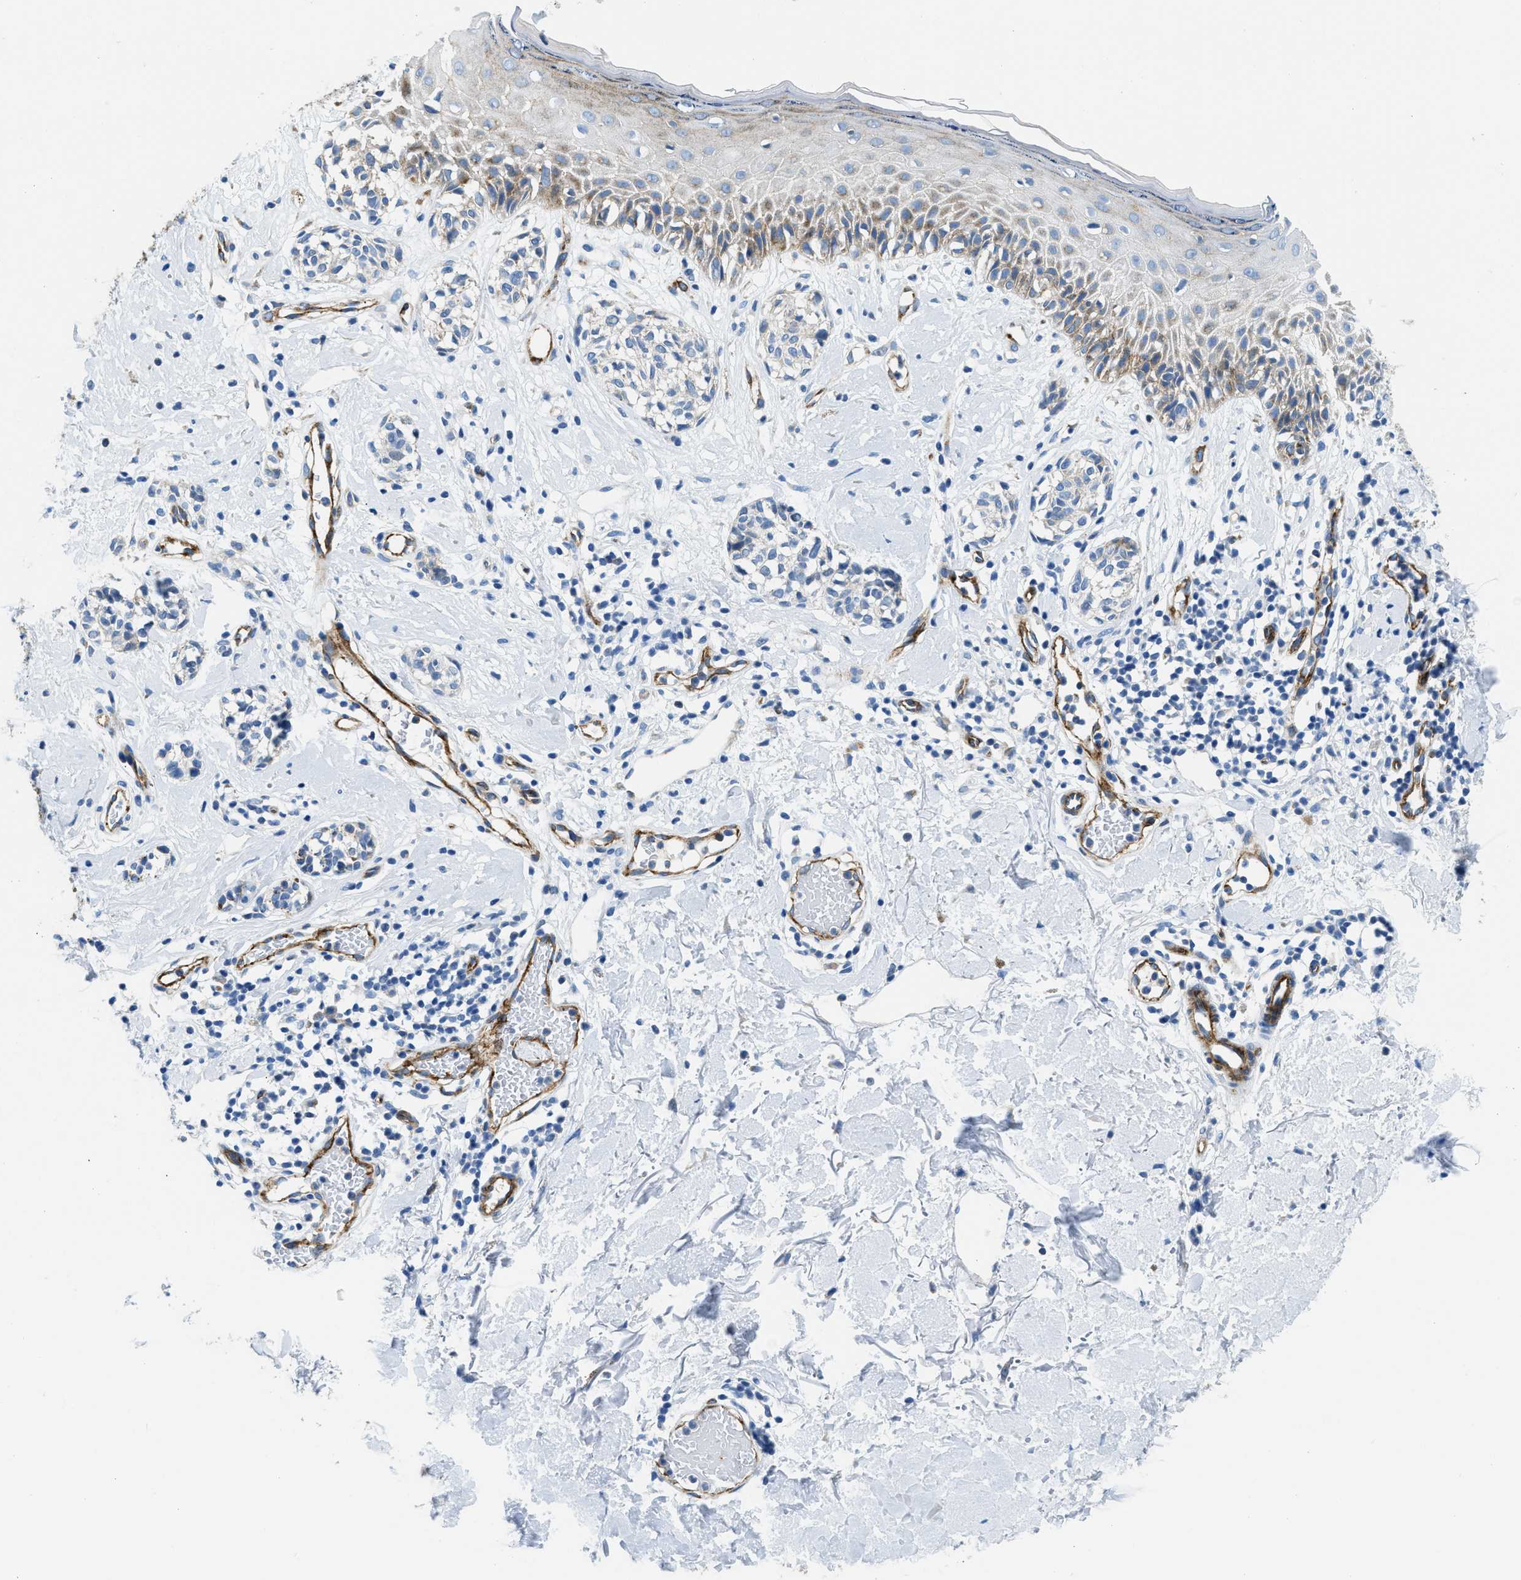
{"staining": {"intensity": "negative", "quantity": "none", "location": "none"}, "tissue": "melanoma", "cell_type": "Tumor cells", "image_type": "cancer", "snomed": [{"axis": "morphology", "description": "Malignant melanoma, NOS"}, {"axis": "topography", "description": "Skin"}], "caption": "Malignant melanoma stained for a protein using immunohistochemistry demonstrates no staining tumor cells.", "gene": "CUTA", "patient": {"sex": "male", "age": 64}}